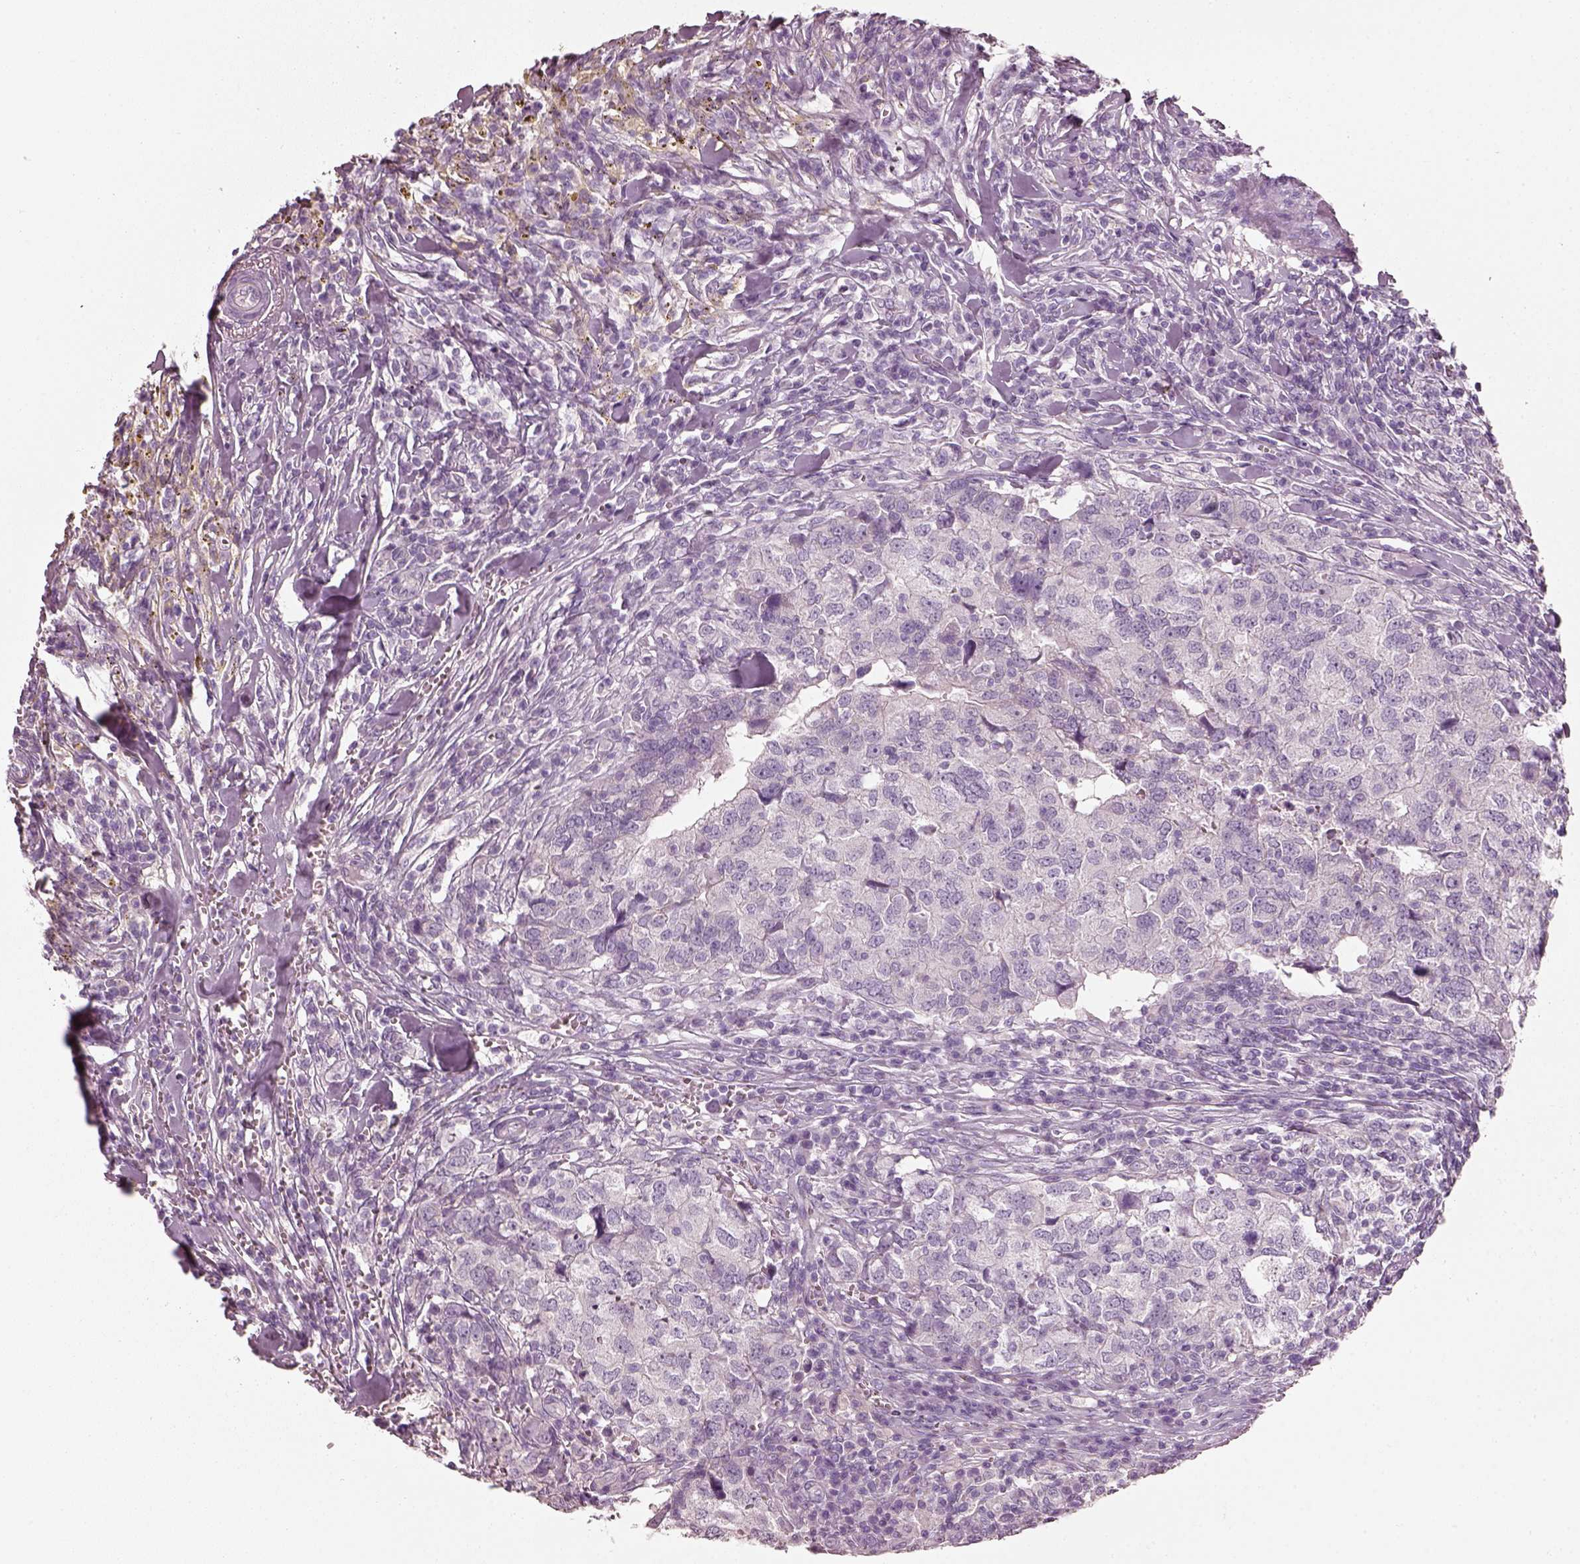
{"staining": {"intensity": "negative", "quantity": "none", "location": "none"}, "tissue": "breast cancer", "cell_type": "Tumor cells", "image_type": "cancer", "snomed": [{"axis": "morphology", "description": "Duct carcinoma"}, {"axis": "topography", "description": "Breast"}], "caption": "Immunohistochemistry (IHC) of human breast cancer (intraductal carcinoma) demonstrates no positivity in tumor cells. (DAB (3,3'-diaminobenzidine) immunohistochemistry (IHC) visualized using brightfield microscopy, high magnification).", "gene": "PNOC", "patient": {"sex": "female", "age": 30}}